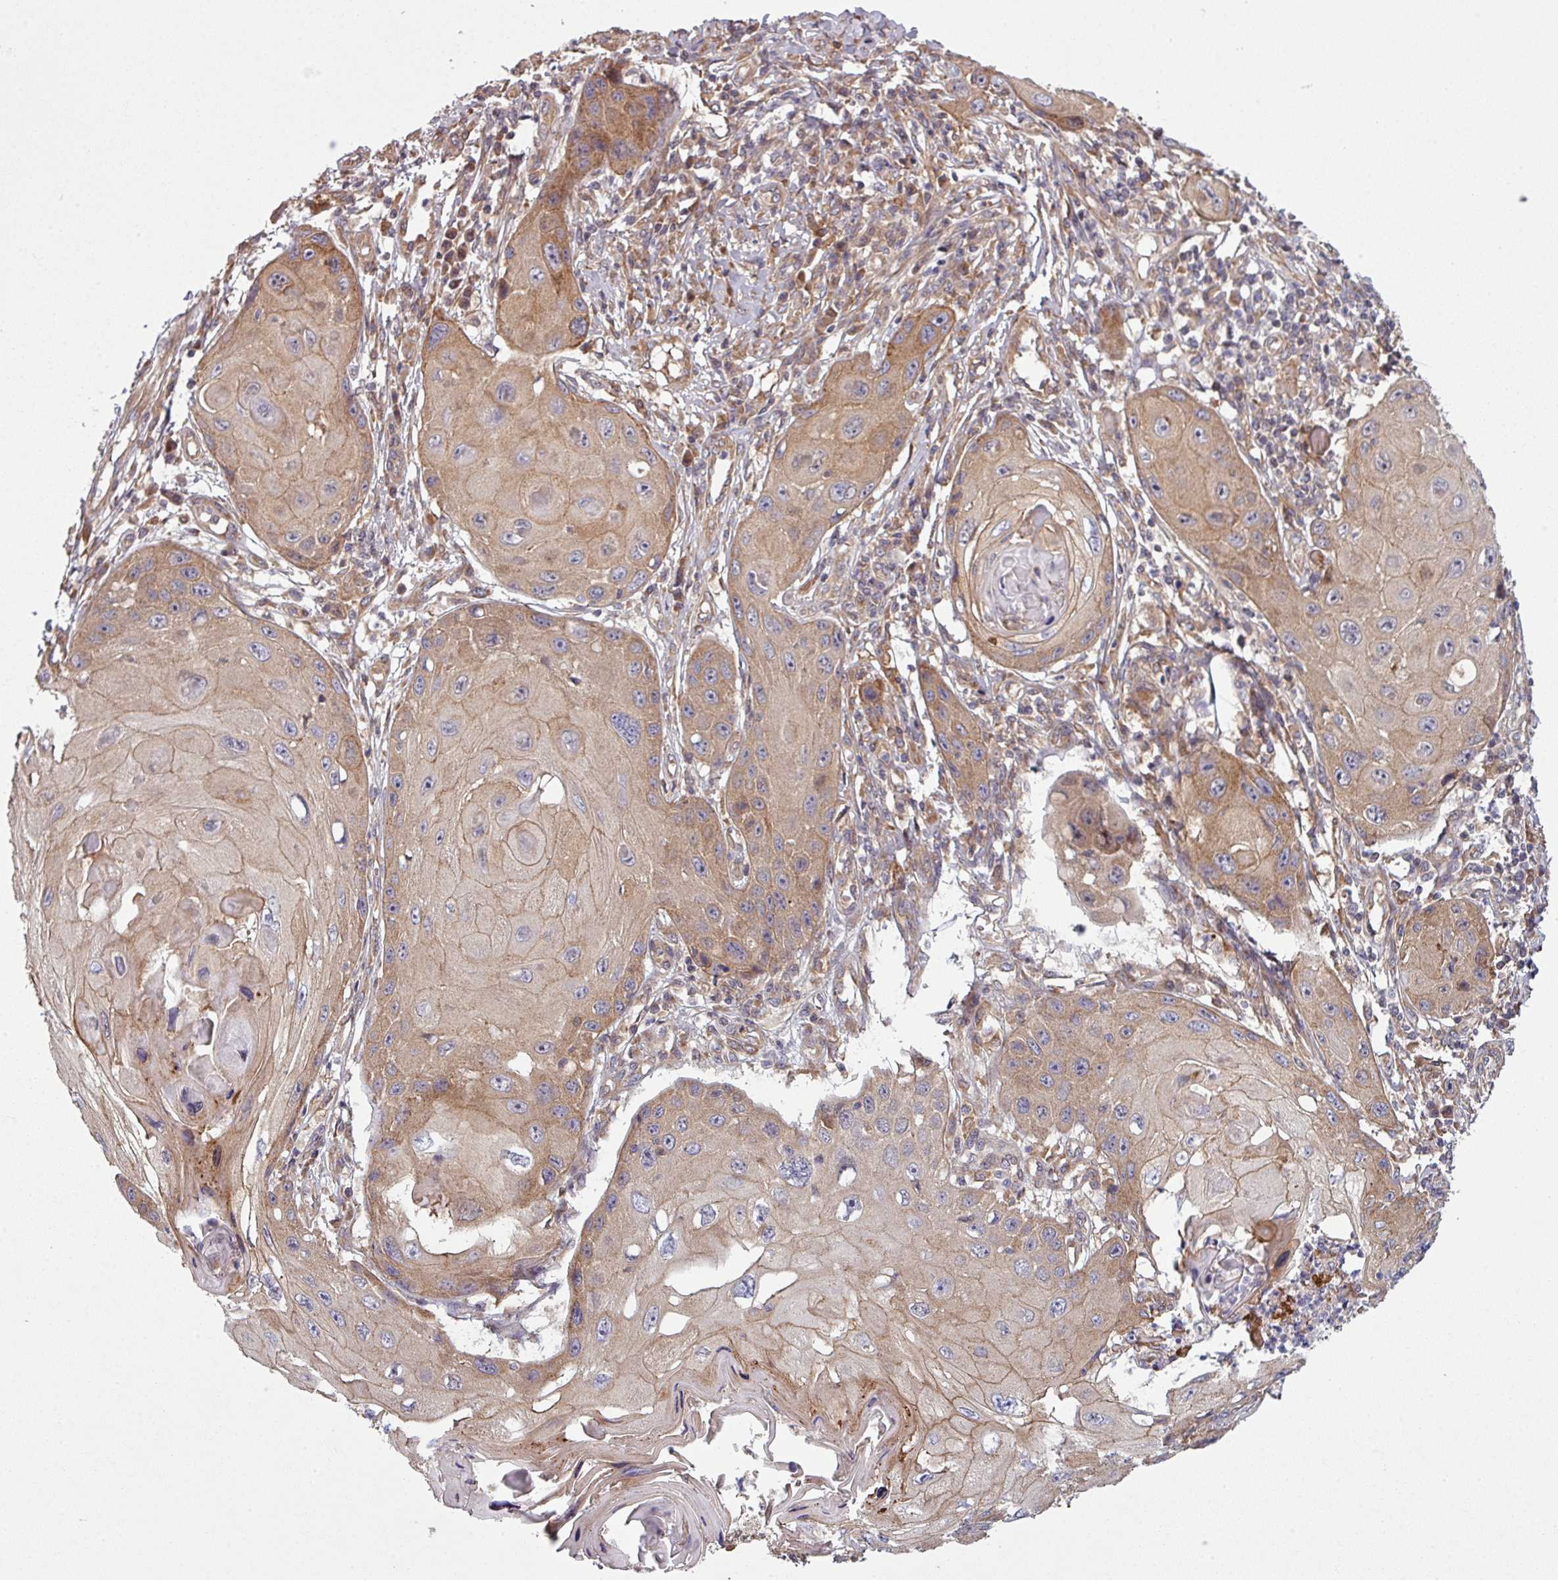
{"staining": {"intensity": "moderate", "quantity": ">75%", "location": "cytoplasmic/membranous"}, "tissue": "skin cancer", "cell_type": "Tumor cells", "image_type": "cancer", "snomed": [{"axis": "morphology", "description": "Squamous cell carcinoma, NOS"}, {"axis": "topography", "description": "Skin"}, {"axis": "topography", "description": "Vulva"}], "caption": "Immunohistochemical staining of human skin cancer (squamous cell carcinoma) displays moderate cytoplasmic/membranous protein staining in about >75% of tumor cells. The staining is performed using DAB (3,3'-diaminobenzidine) brown chromogen to label protein expression. The nuclei are counter-stained blue using hematoxylin.", "gene": "SNRNP25", "patient": {"sex": "female", "age": 44}}